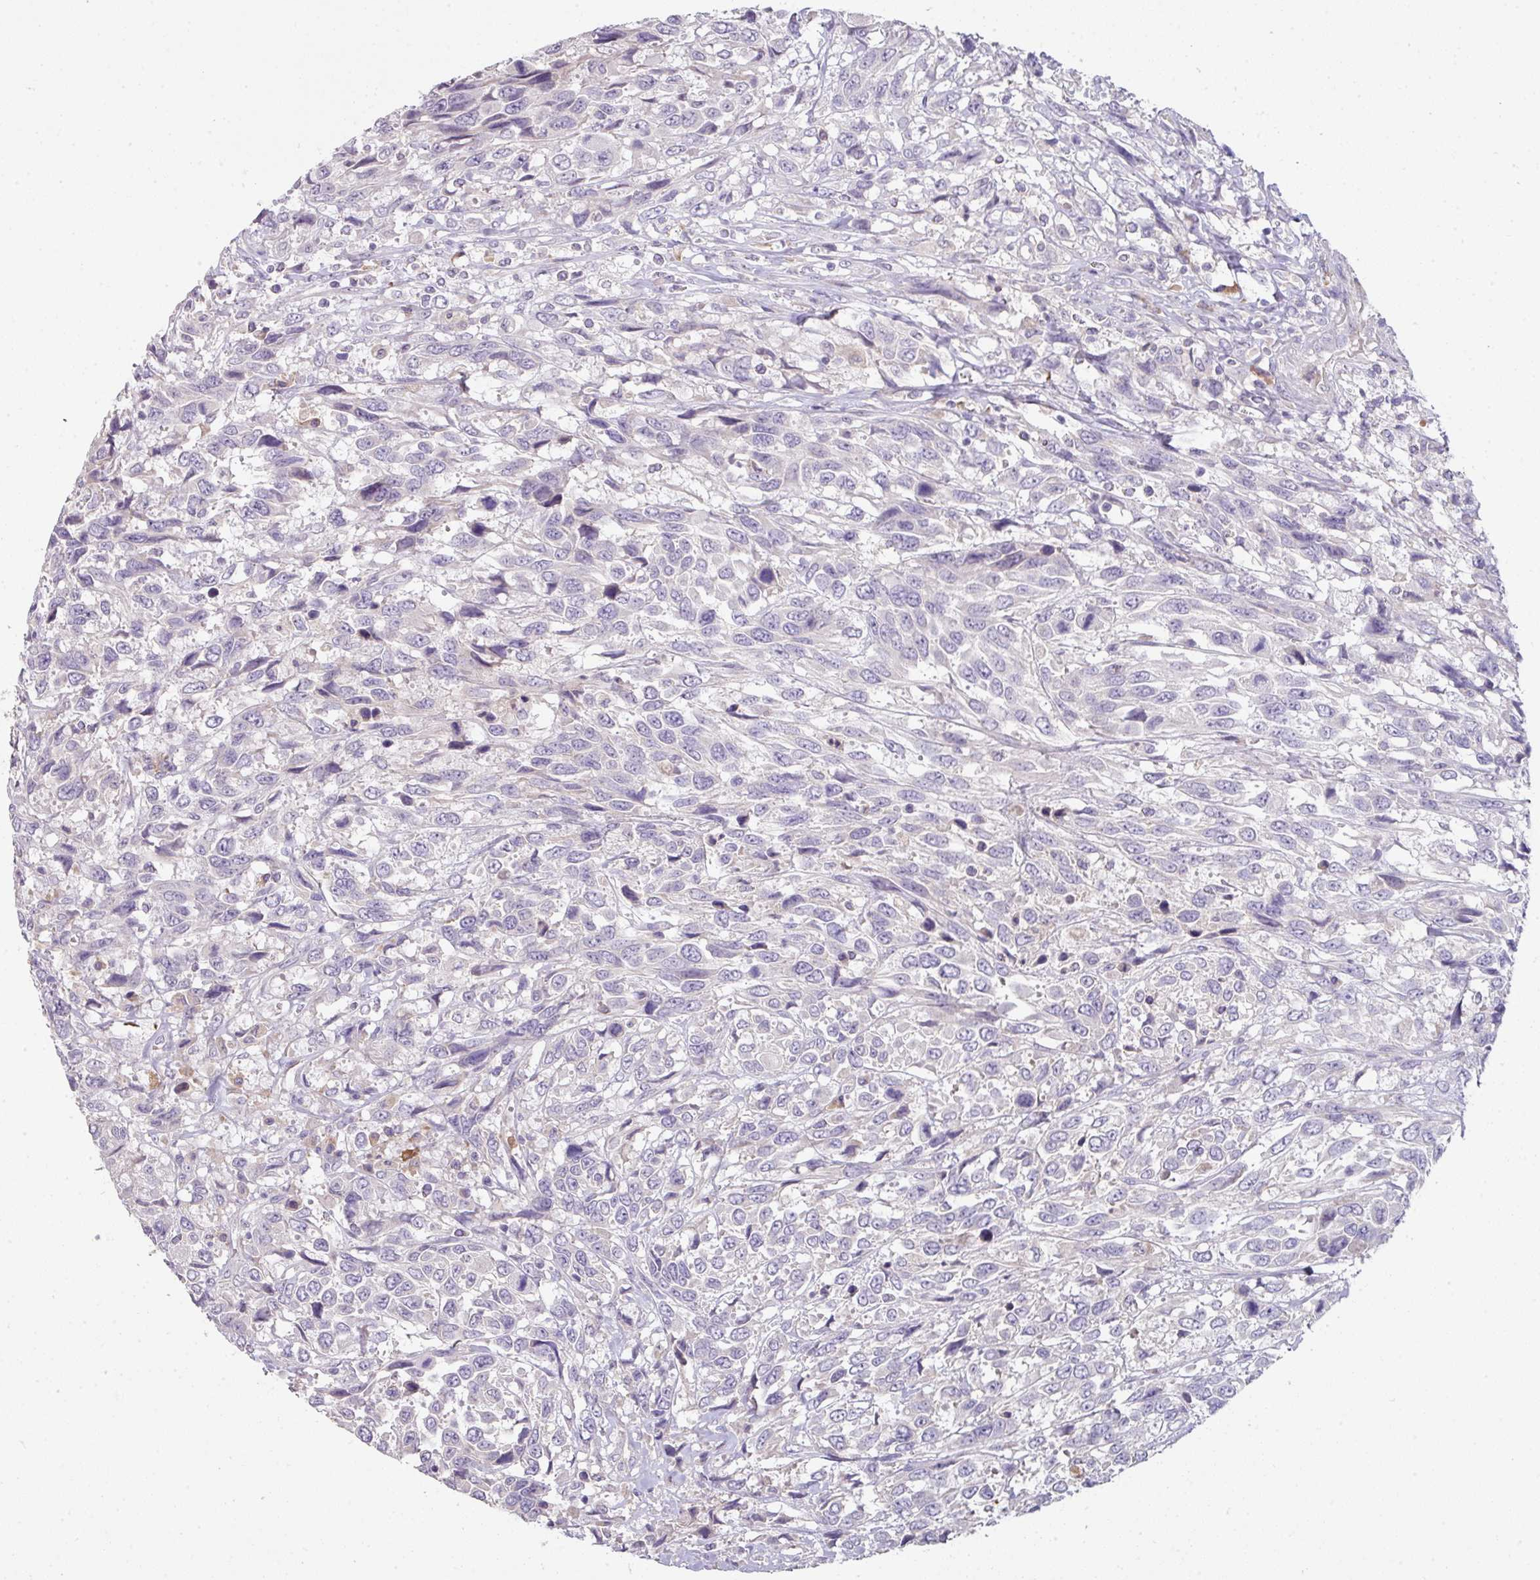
{"staining": {"intensity": "negative", "quantity": "none", "location": "none"}, "tissue": "urothelial cancer", "cell_type": "Tumor cells", "image_type": "cancer", "snomed": [{"axis": "morphology", "description": "Urothelial carcinoma, High grade"}, {"axis": "topography", "description": "Urinary bladder"}], "caption": "Immunohistochemistry of human high-grade urothelial carcinoma demonstrates no expression in tumor cells.", "gene": "ZNF266", "patient": {"sex": "female", "age": 70}}